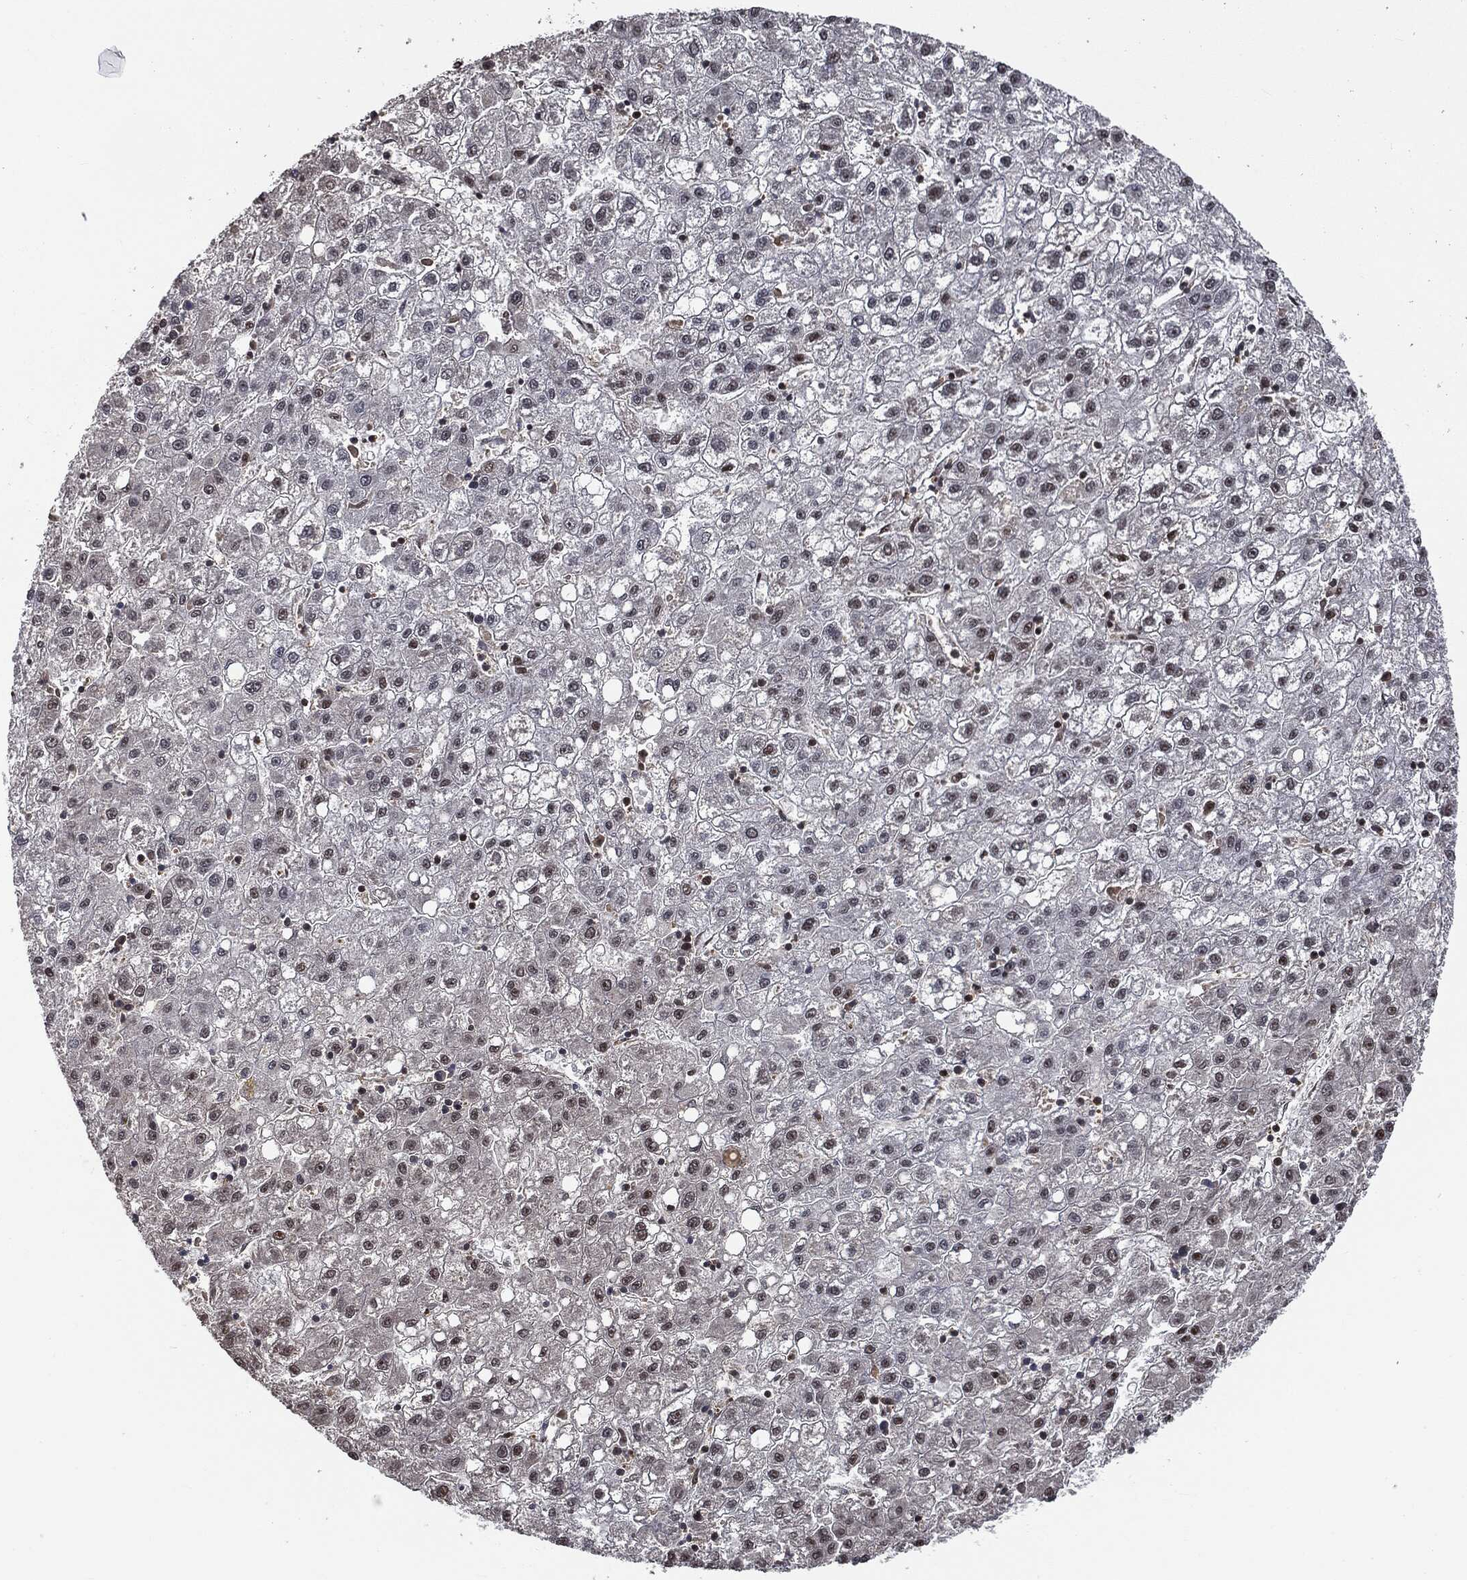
{"staining": {"intensity": "weak", "quantity": "<25%", "location": "nuclear"}, "tissue": "liver cancer", "cell_type": "Tumor cells", "image_type": "cancer", "snomed": [{"axis": "morphology", "description": "Carcinoma, Hepatocellular, NOS"}, {"axis": "topography", "description": "Liver"}], "caption": "There is no significant expression in tumor cells of liver hepatocellular carcinoma. The staining is performed using DAB (3,3'-diaminobenzidine) brown chromogen with nuclei counter-stained in using hematoxylin.", "gene": "DPH2", "patient": {"sex": "male", "age": 72}}